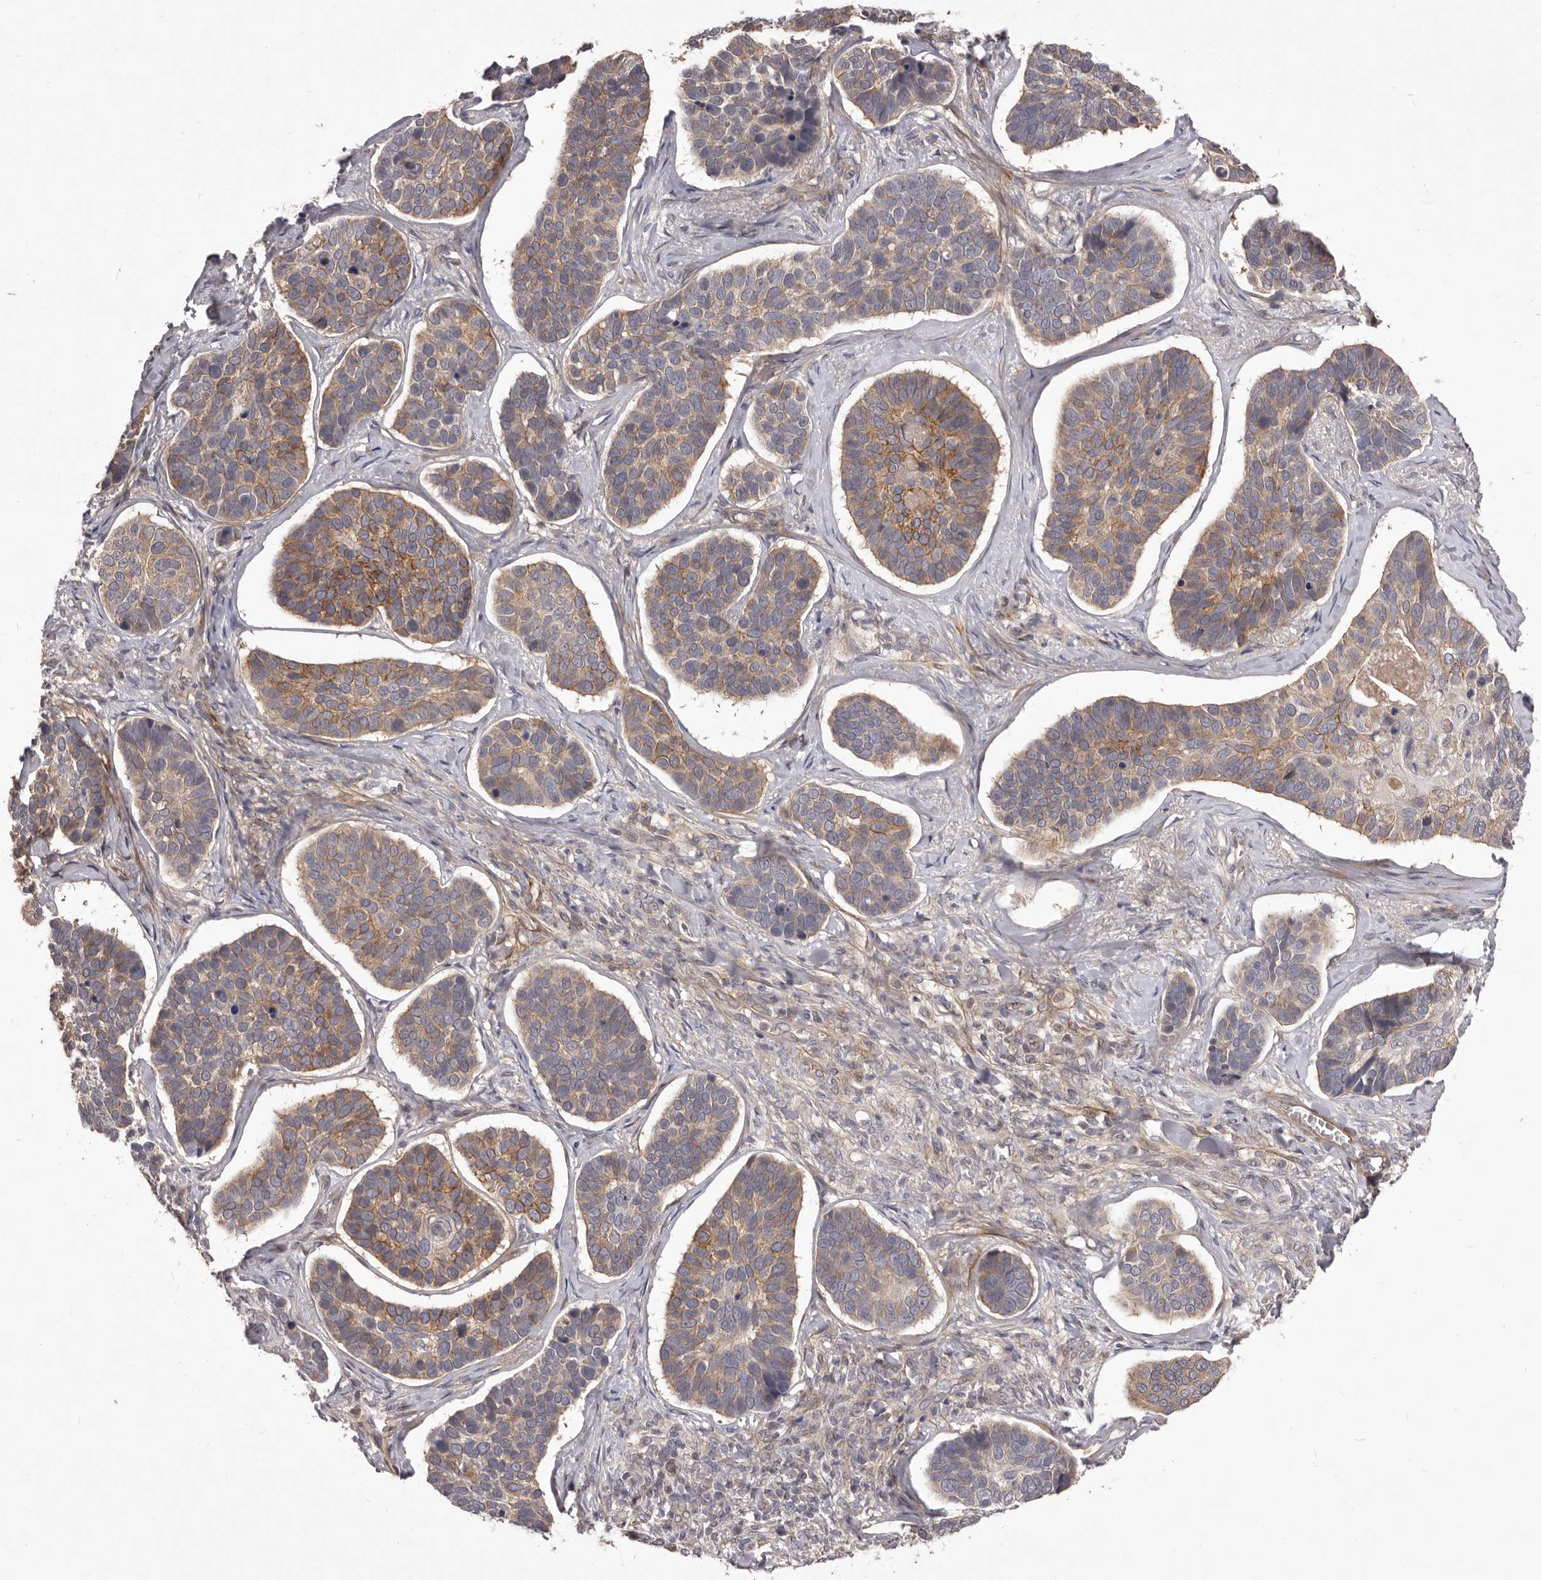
{"staining": {"intensity": "moderate", "quantity": "25%-75%", "location": "cytoplasmic/membranous"}, "tissue": "skin cancer", "cell_type": "Tumor cells", "image_type": "cancer", "snomed": [{"axis": "morphology", "description": "Basal cell carcinoma"}, {"axis": "topography", "description": "Skin"}], "caption": "Immunohistochemistry (IHC) micrograph of human skin cancer (basal cell carcinoma) stained for a protein (brown), which exhibits medium levels of moderate cytoplasmic/membranous expression in about 25%-75% of tumor cells.", "gene": "HBS1L", "patient": {"sex": "male", "age": 62}}